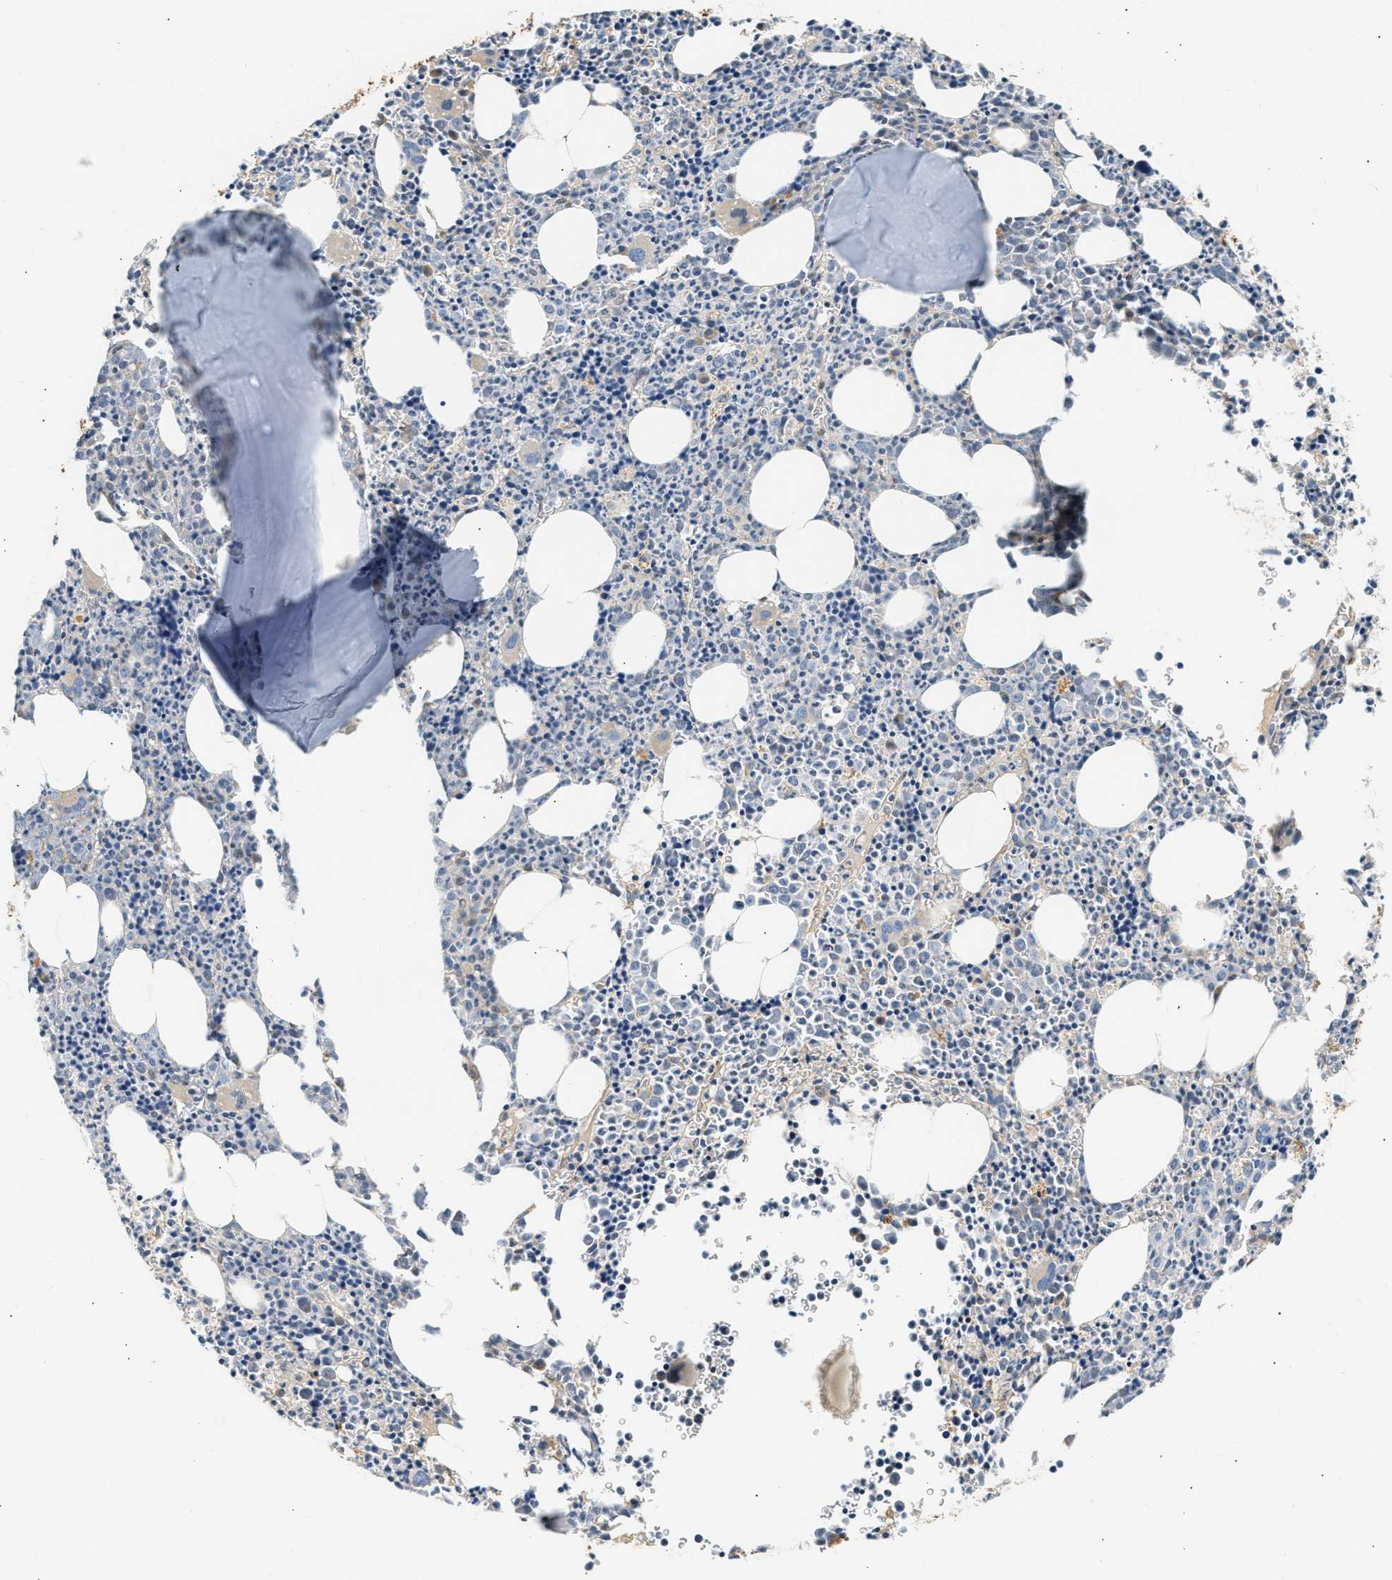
{"staining": {"intensity": "weak", "quantity": "<25%", "location": "cytoplasmic/membranous"}, "tissue": "bone marrow", "cell_type": "Hematopoietic cells", "image_type": "normal", "snomed": [{"axis": "morphology", "description": "Normal tissue, NOS"}, {"axis": "morphology", "description": "Inflammation, NOS"}, {"axis": "topography", "description": "Bone marrow"}], "caption": "DAB (3,3'-diaminobenzidine) immunohistochemical staining of benign human bone marrow displays no significant expression in hematopoietic cells. The staining is performed using DAB brown chromogen with nuclei counter-stained in using hematoxylin.", "gene": "WDR31", "patient": {"sex": "male", "age": 31}}